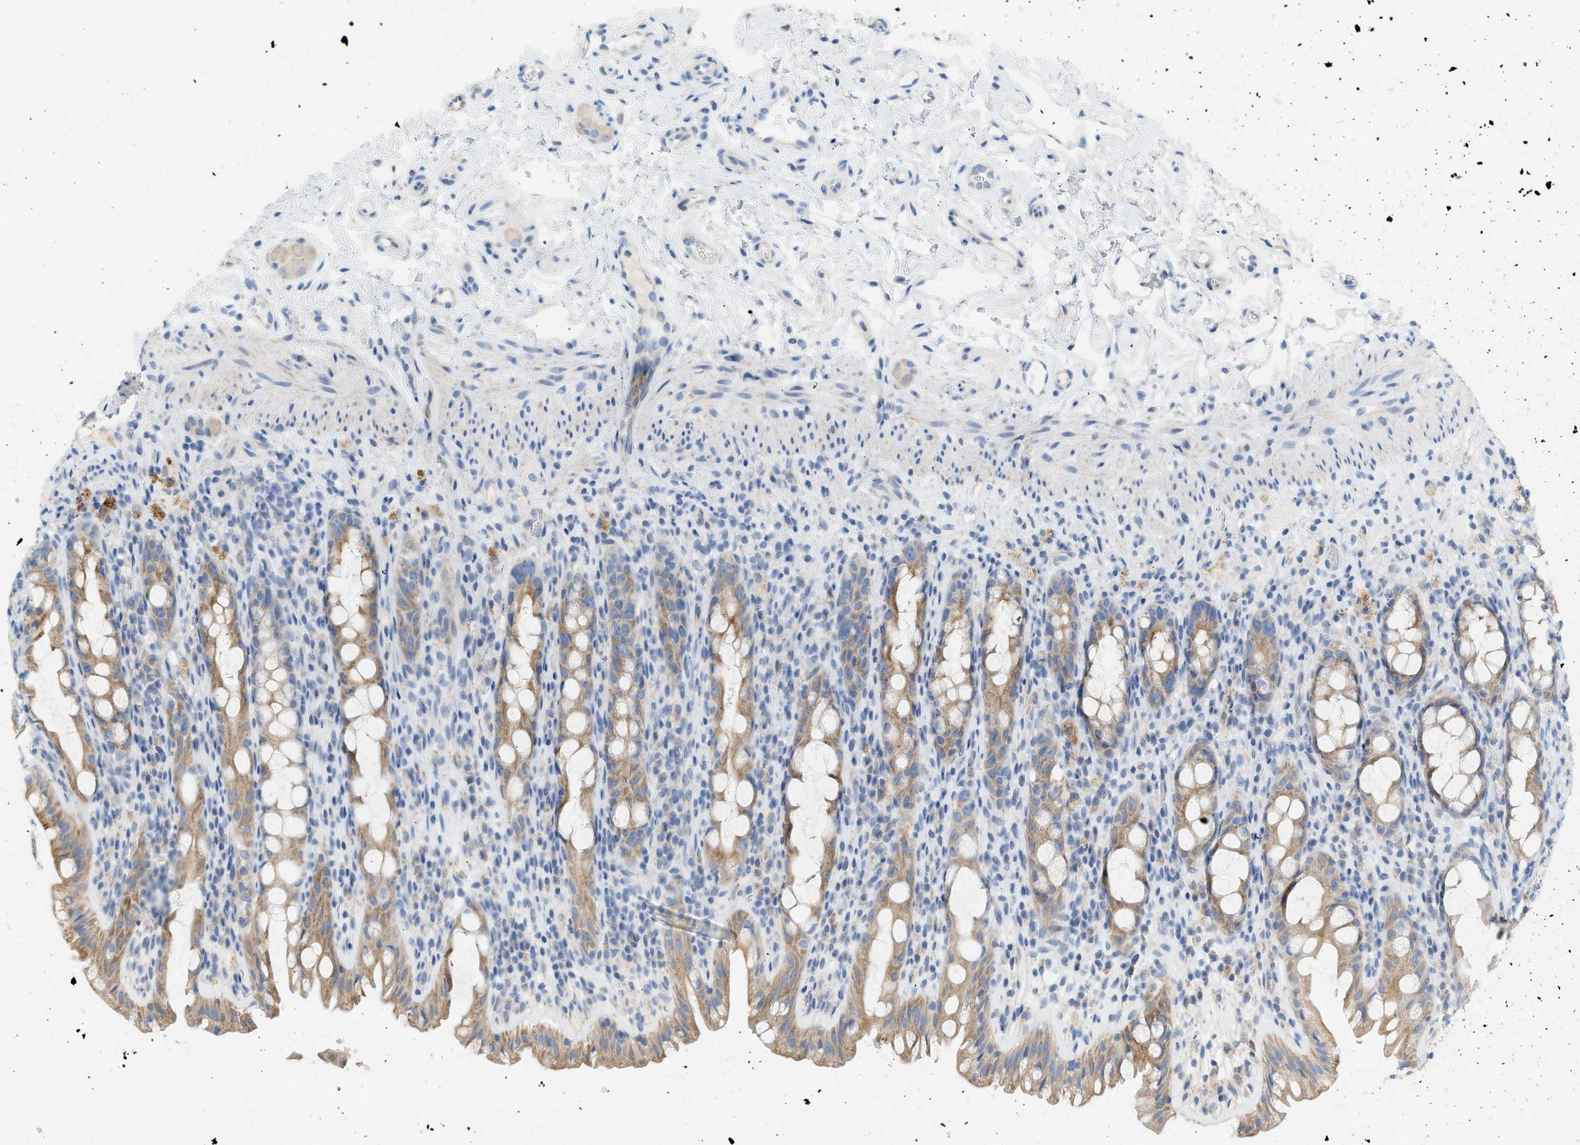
{"staining": {"intensity": "moderate", "quantity": ">75%", "location": "cytoplasmic/membranous"}, "tissue": "rectum", "cell_type": "Glandular cells", "image_type": "normal", "snomed": [{"axis": "morphology", "description": "Normal tissue, NOS"}, {"axis": "topography", "description": "Rectum"}], "caption": "A micrograph of rectum stained for a protein reveals moderate cytoplasmic/membranous brown staining in glandular cells.", "gene": "NDUFS8", "patient": {"sex": "male", "age": 44}}